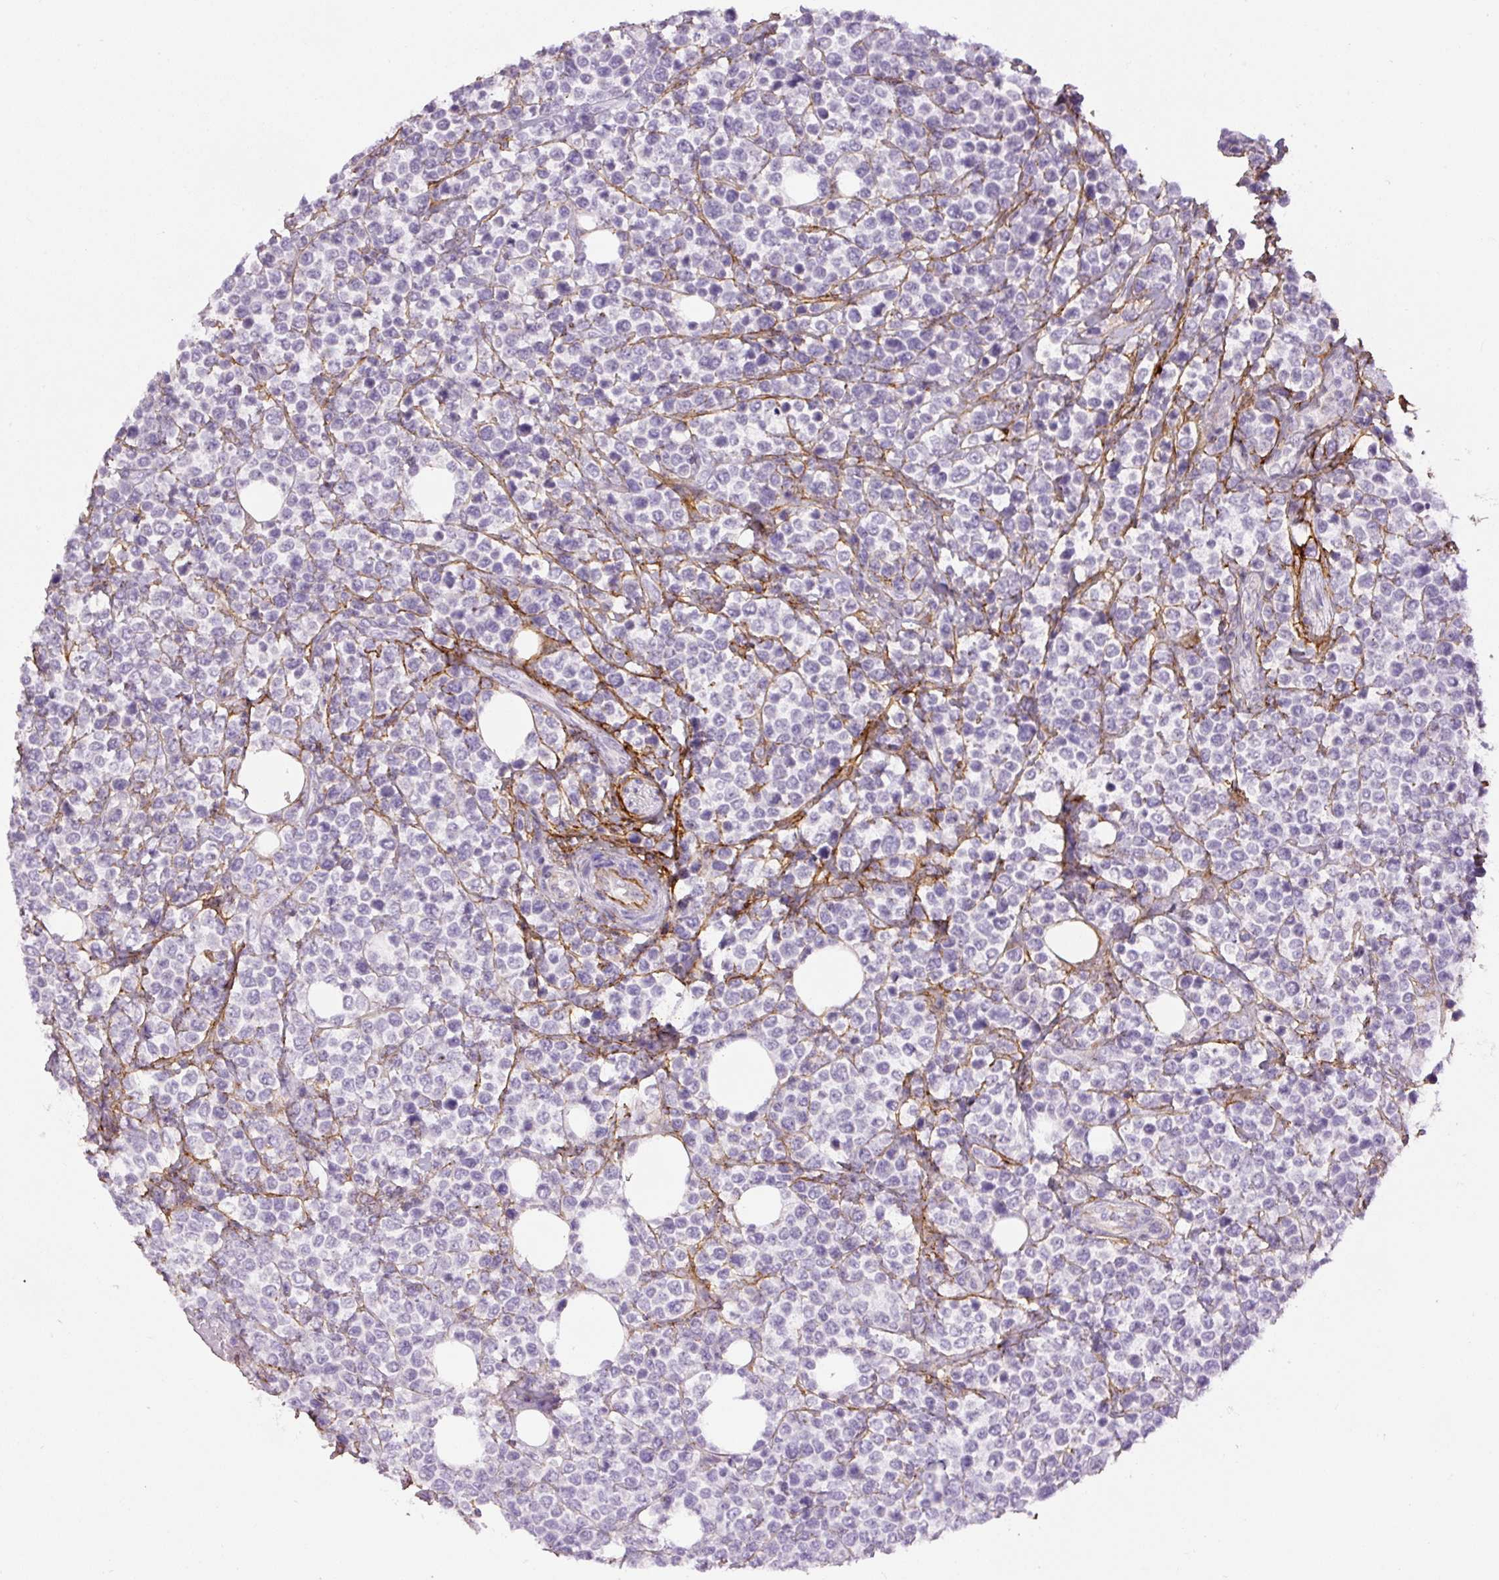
{"staining": {"intensity": "negative", "quantity": "none", "location": "none"}, "tissue": "lymphoma", "cell_type": "Tumor cells", "image_type": "cancer", "snomed": [{"axis": "morphology", "description": "Malignant lymphoma, non-Hodgkin's type, Low grade"}, {"axis": "topography", "description": "Lymph node"}], "caption": "Micrograph shows no protein positivity in tumor cells of lymphoma tissue.", "gene": "FBN1", "patient": {"sex": "male", "age": 60}}